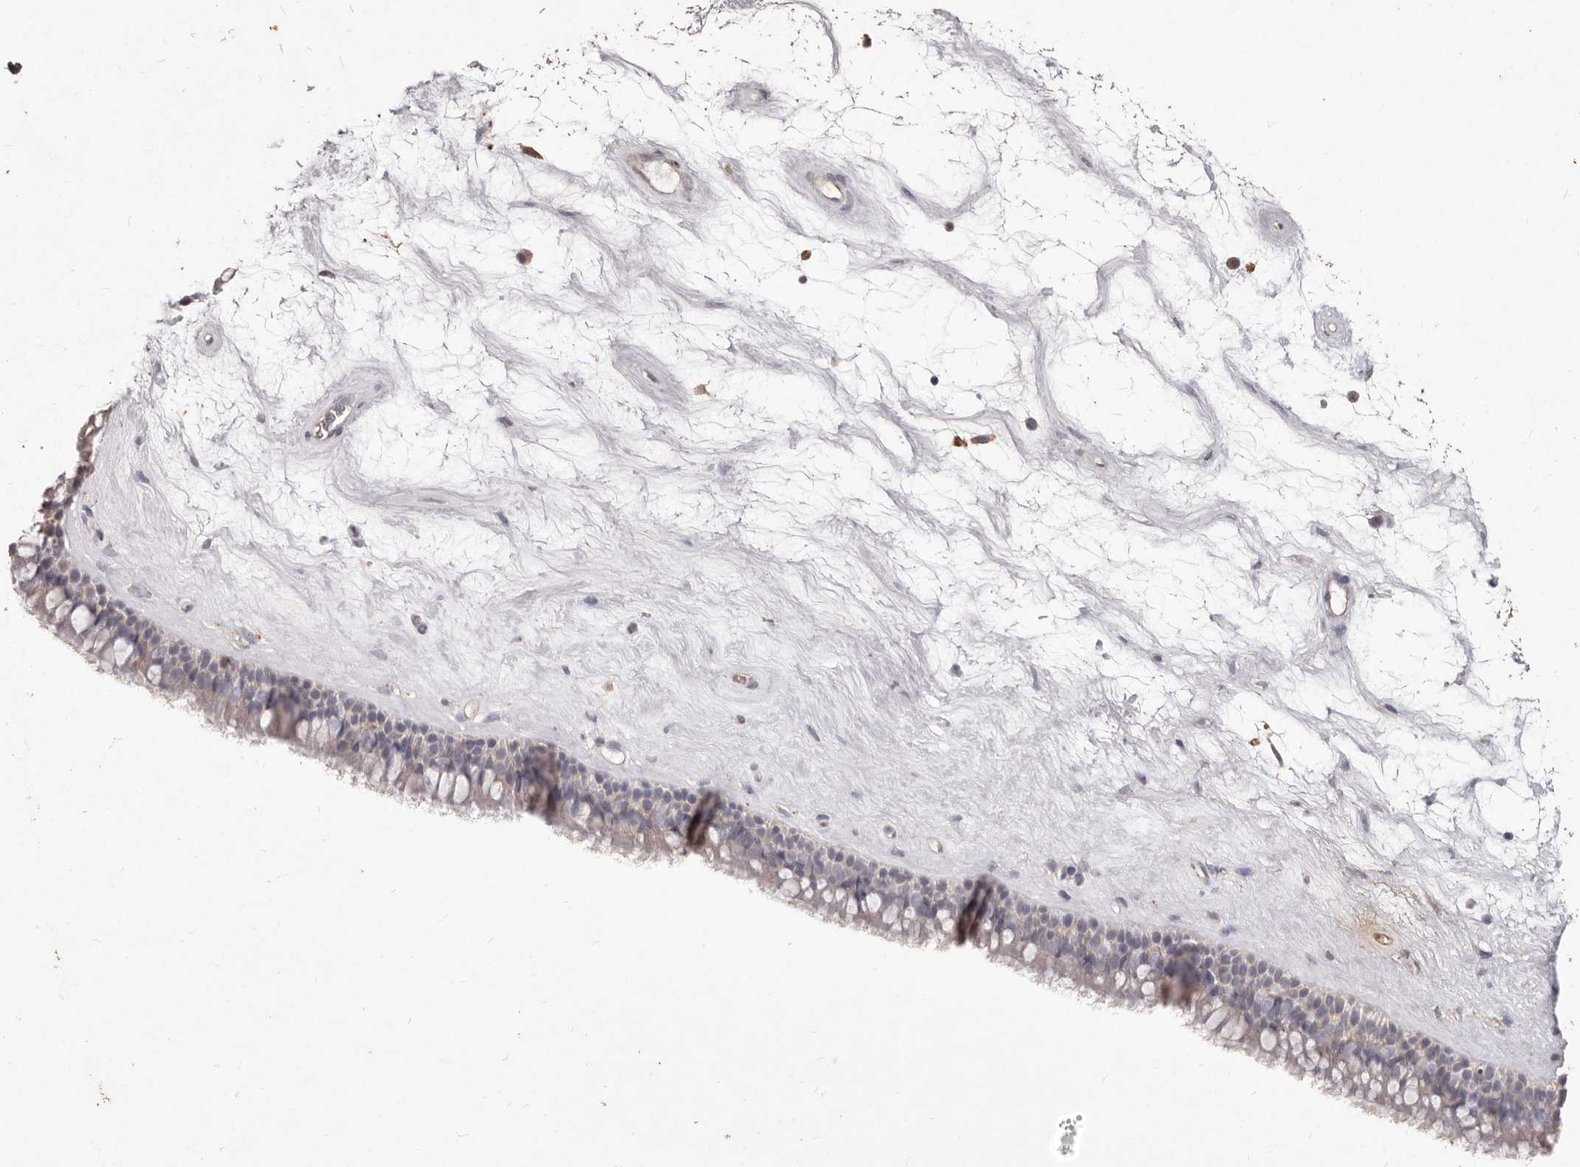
{"staining": {"intensity": "negative", "quantity": "none", "location": "none"}, "tissue": "nasopharynx", "cell_type": "Respiratory epithelial cells", "image_type": "normal", "snomed": [{"axis": "morphology", "description": "Normal tissue, NOS"}, {"axis": "topography", "description": "Nasopharynx"}], "caption": "Immunohistochemistry (IHC) photomicrograph of benign nasopharynx: nasopharynx stained with DAB (3,3'-diaminobenzidine) reveals no significant protein expression in respiratory epithelial cells. (Immunohistochemistry (IHC), brightfield microscopy, high magnification).", "gene": "PRSS27", "patient": {"sex": "male", "age": 64}}